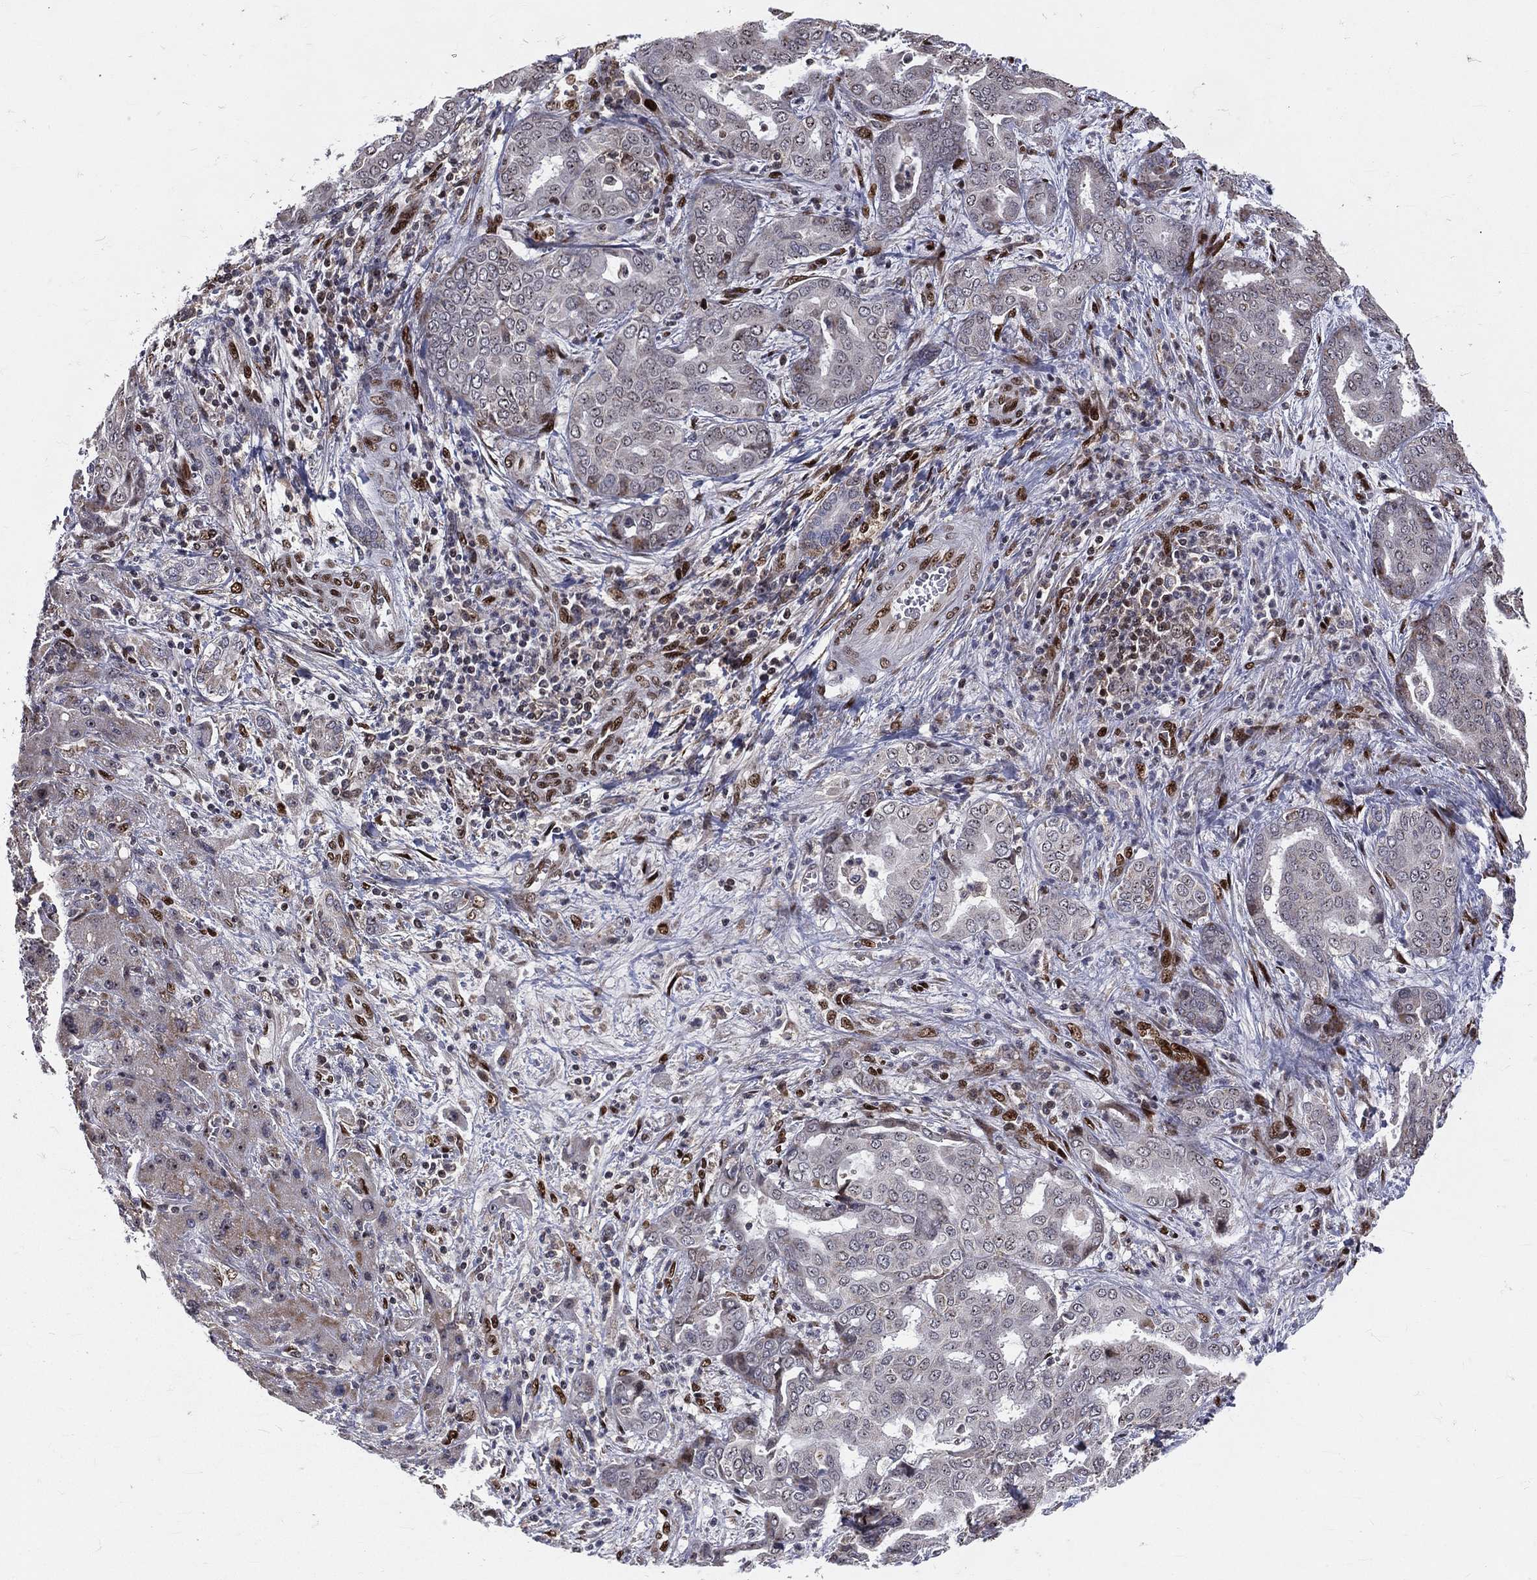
{"staining": {"intensity": "negative", "quantity": "none", "location": "none"}, "tissue": "liver cancer", "cell_type": "Tumor cells", "image_type": "cancer", "snomed": [{"axis": "morphology", "description": "Cholangiocarcinoma"}, {"axis": "topography", "description": "Liver"}], "caption": "This photomicrograph is of cholangiocarcinoma (liver) stained with immunohistochemistry (IHC) to label a protein in brown with the nuclei are counter-stained blue. There is no staining in tumor cells. The staining was performed using DAB (3,3'-diaminobenzidine) to visualize the protein expression in brown, while the nuclei were stained in blue with hematoxylin (Magnification: 20x).", "gene": "ZEB1", "patient": {"sex": "female", "age": 64}}